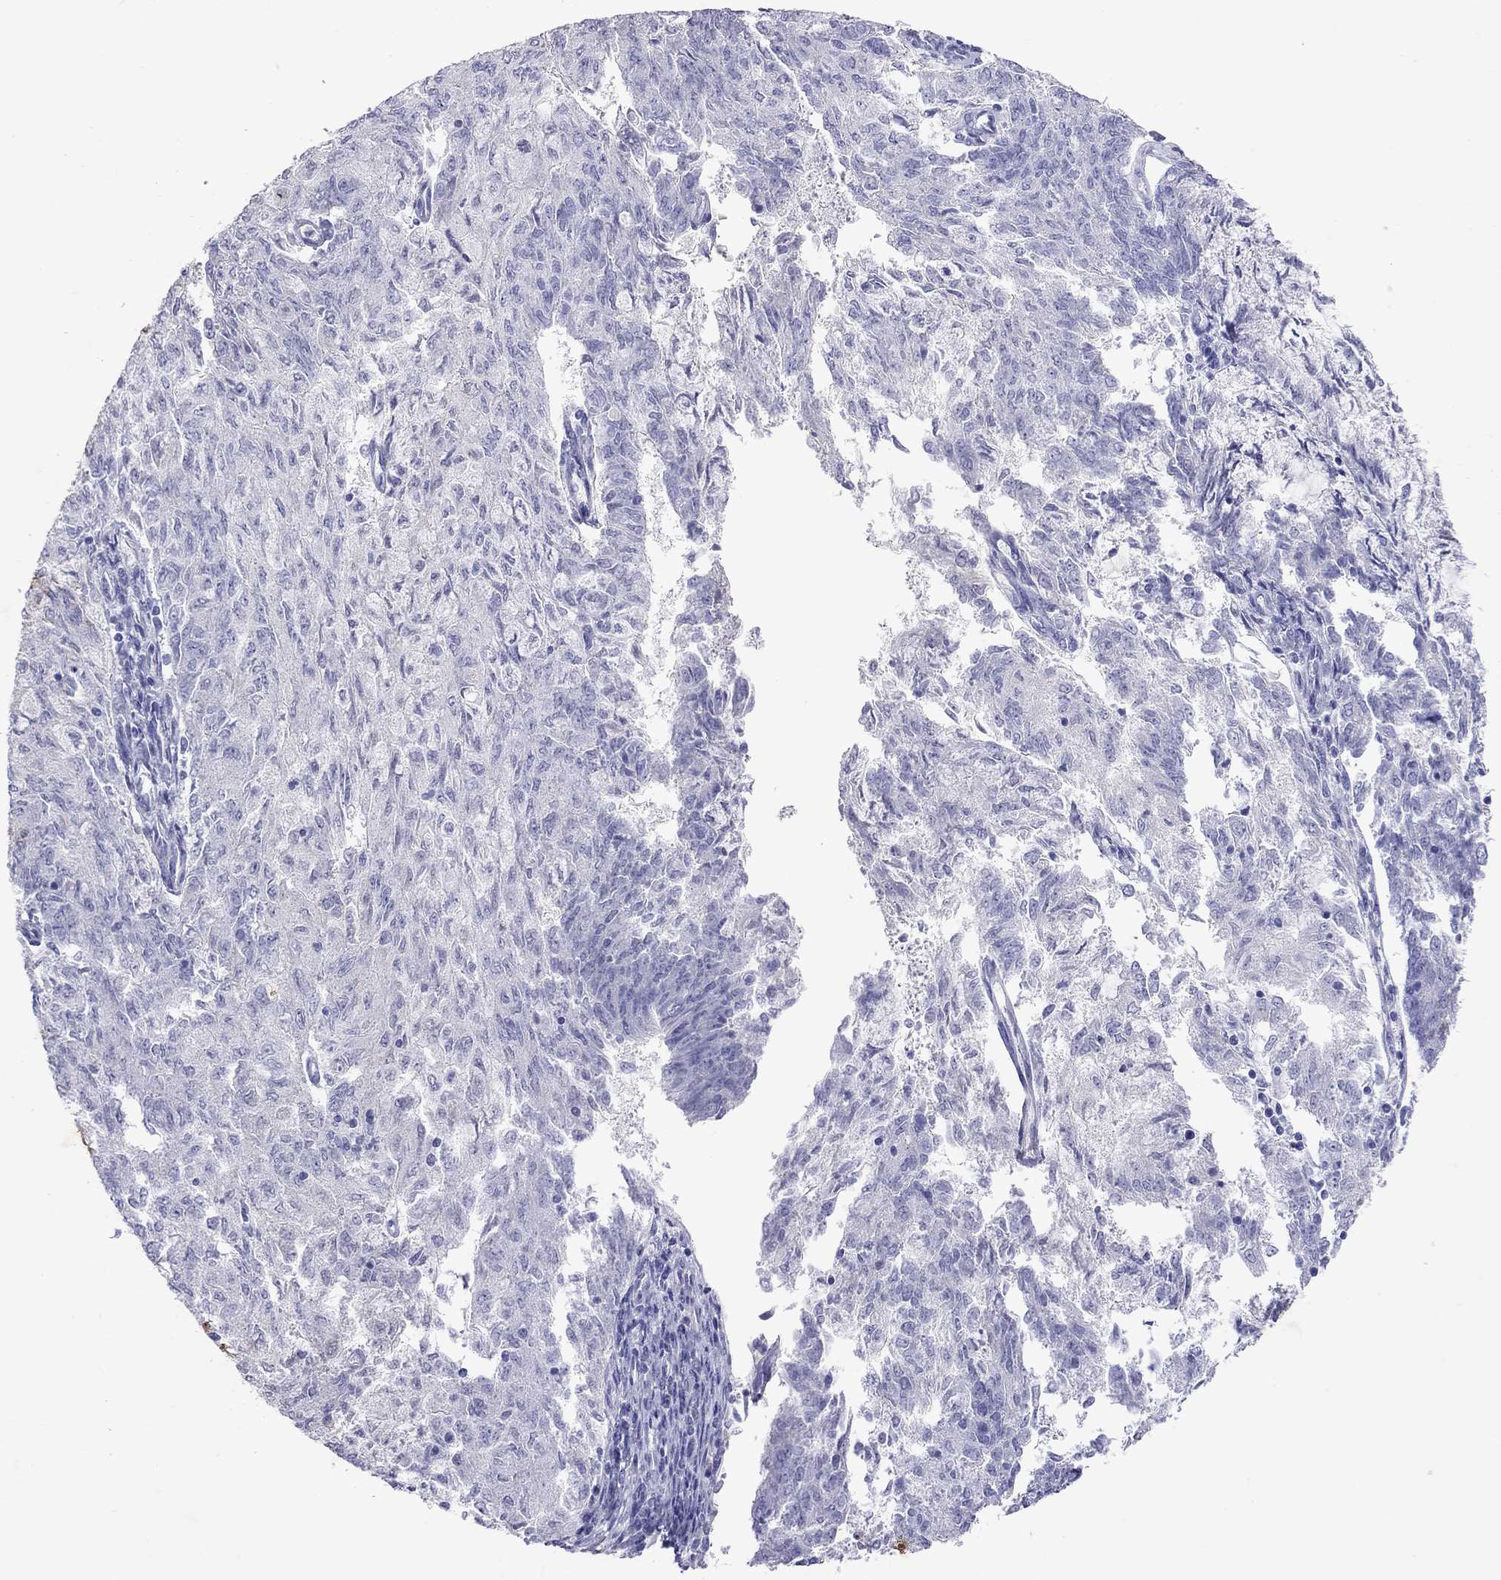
{"staining": {"intensity": "negative", "quantity": "none", "location": "none"}, "tissue": "endometrial cancer", "cell_type": "Tumor cells", "image_type": "cancer", "snomed": [{"axis": "morphology", "description": "Adenocarcinoma, NOS"}, {"axis": "topography", "description": "Endometrium"}], "caption": "Immunohistochemistry image of human adenocarcinoma (endometrial) stained for a protein (brown), which displays no expression in tumor cells.", "gene": "GNAT3", "patient": {"sex": "female", "age": 82}}